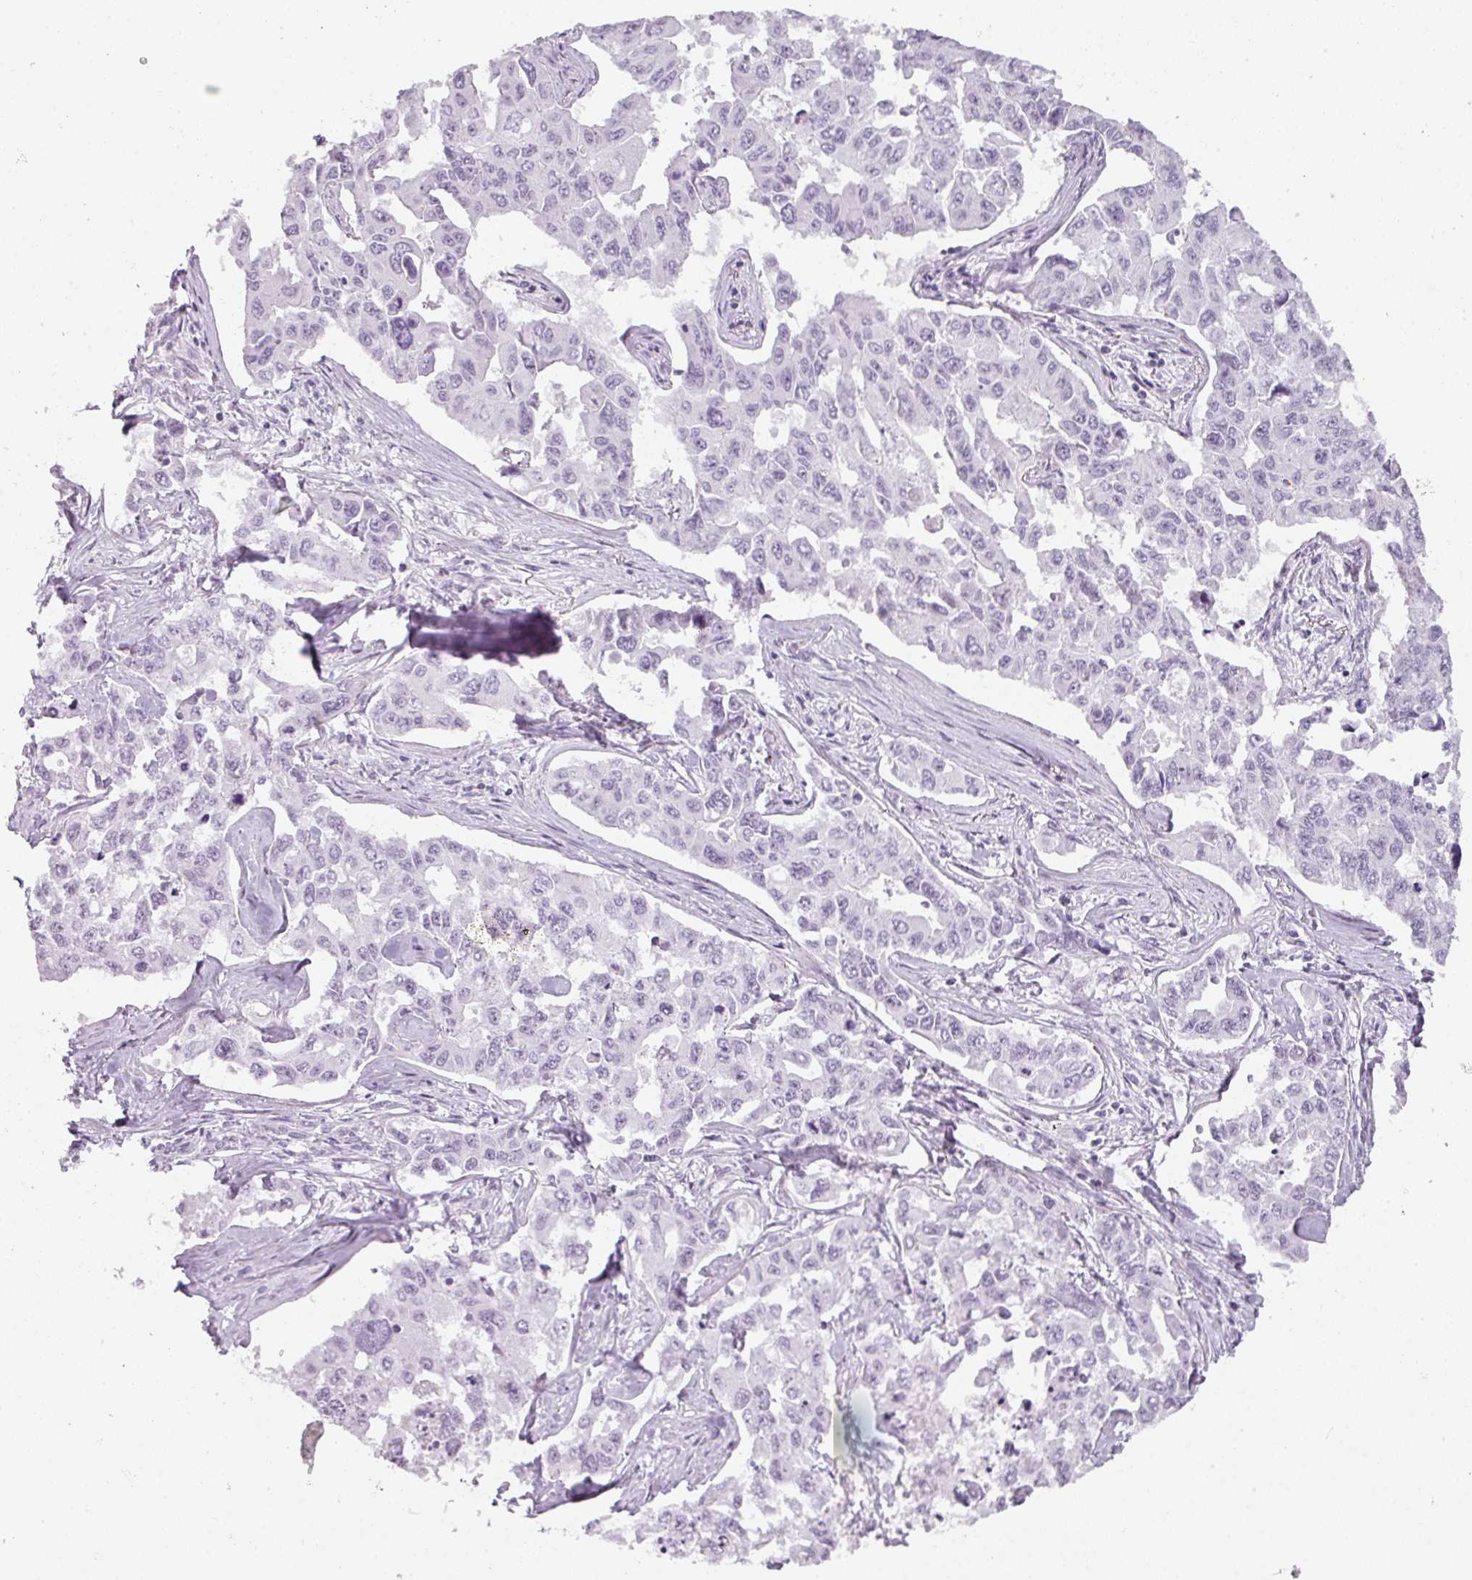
{"staining": {"intensity": "negative", "quantity": "none", "location": "none"}, "tissue": "lung cancer", "cell_type": "Tumor cells", "image_type": "cancer", "snomed": [{"axis": "morphology", "description": "Adenocarcinoma, NOS"}, {"axis": "topography", "description": "Lung"}], "caption": "Immunohistochemistry (IHC) photomicrograph of lung cancer stained for a protein (brown), which reveals no positivity in tumor cells. Nuclei are stained in blue.", "gene": "TMEM42", "patient": {"sex": "male", "age": 64}}